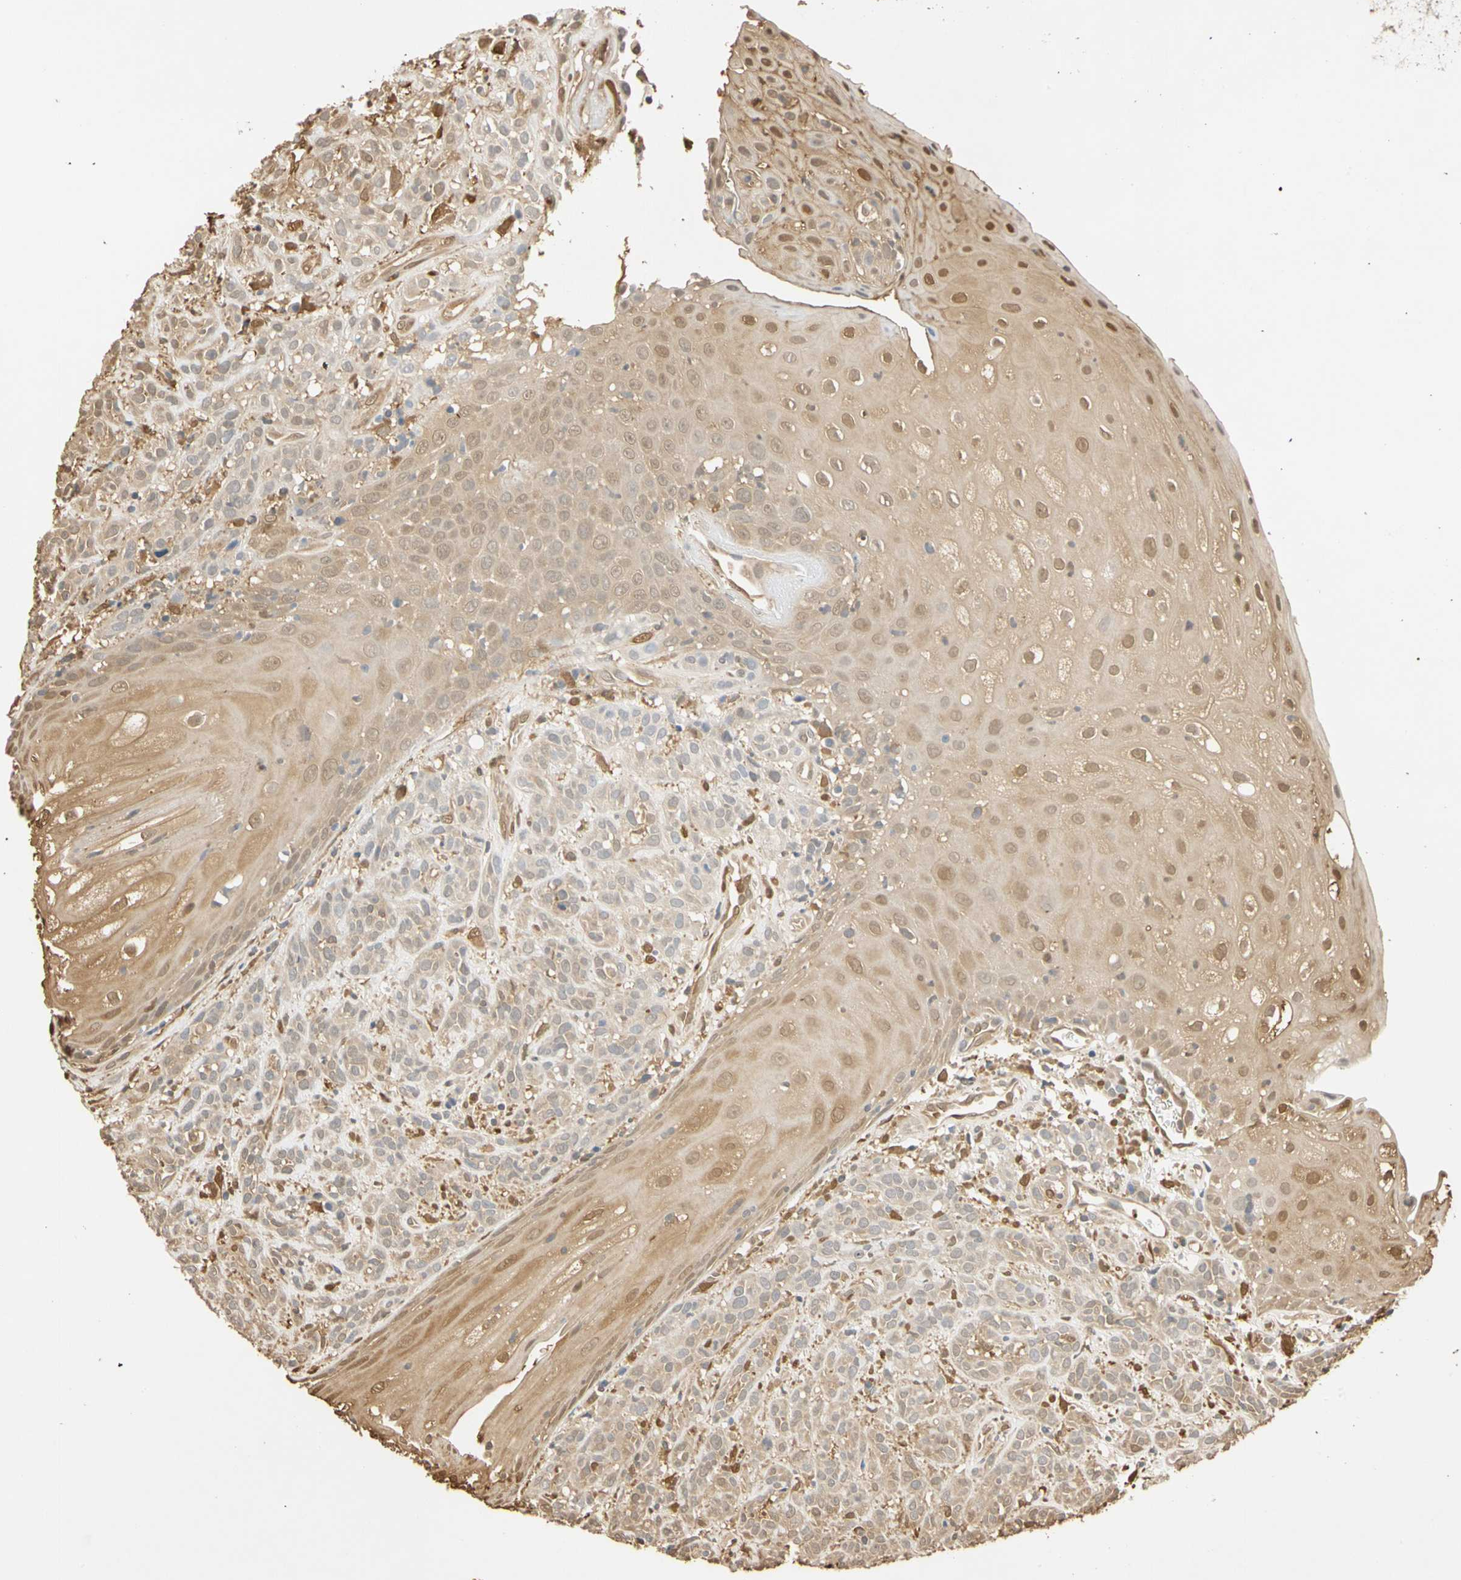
{"staining": {"intensity": "weak", "quantity": ">75%", "location": "cytoplasmic/membranous,nuclear"}, "tissue": "head and neck cancer", "cell_type": "Tumor cells", "image_type": "cancer", "snomed": [{"axis": "morphology", "description": "Normal tissue, NOS"}, {"axis": "morphology", "description": "Squamous cell carcinoma, NOS"}, {"axis": "topography", "description": "Cartilage tissue"}, {"axis": "topography", "description": "Head-Neck"}], "caption": "IHC (DAB (3,3'-diaminobenzidine)) staining of human head and neck cancer displays weak cytoplasmic/membranous and nuclear protein positivity in approximately >75% of tumor cells.", "gene": "S100A6", "patient": {"sex": "male", "age": 62}}